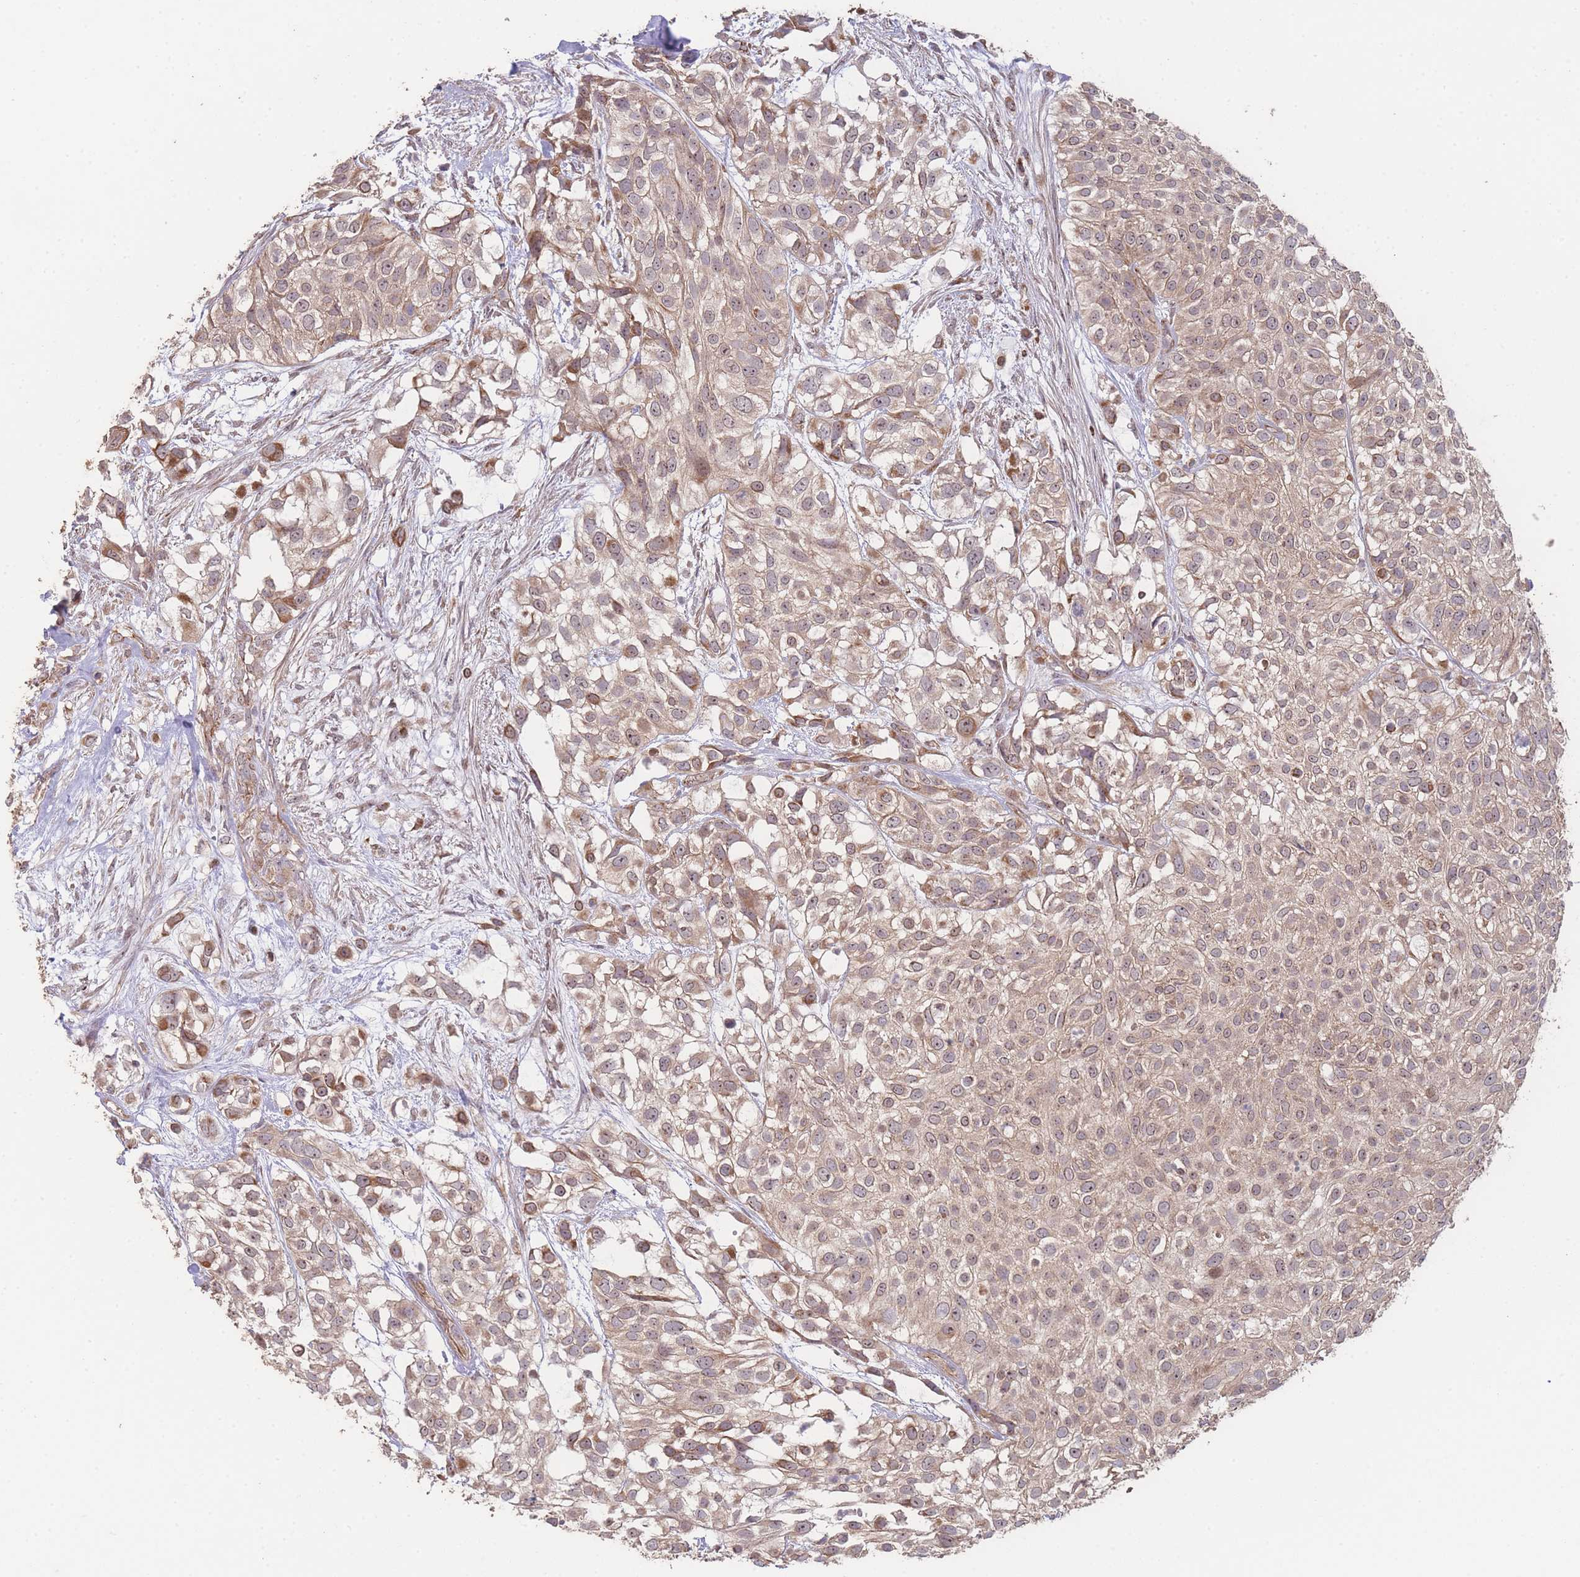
{"staining": {"intensity": "moderate", "quantity": ">75%", "location": "cytoplasmic/membranous,nuclear"}, "tissue": "urothelial cancer", "cell_type": "Tumor cells", "image_type": "cancer", "snomed": [{"axis": "morphology", "description": "Urothelial carcinoma, High grade"}, {"axis": "topography", "description": "Urinary bladder"}], "caption": "Urothelial carcinoma (high-grade) was stained to show a protein in brown. There is medium levels of moderate cytoplasmic/membranous and nuclear expression in approximately >75% of tumor cells.", "gene": "PXMP4", "patient": {"sex": "male", "age": 56}}